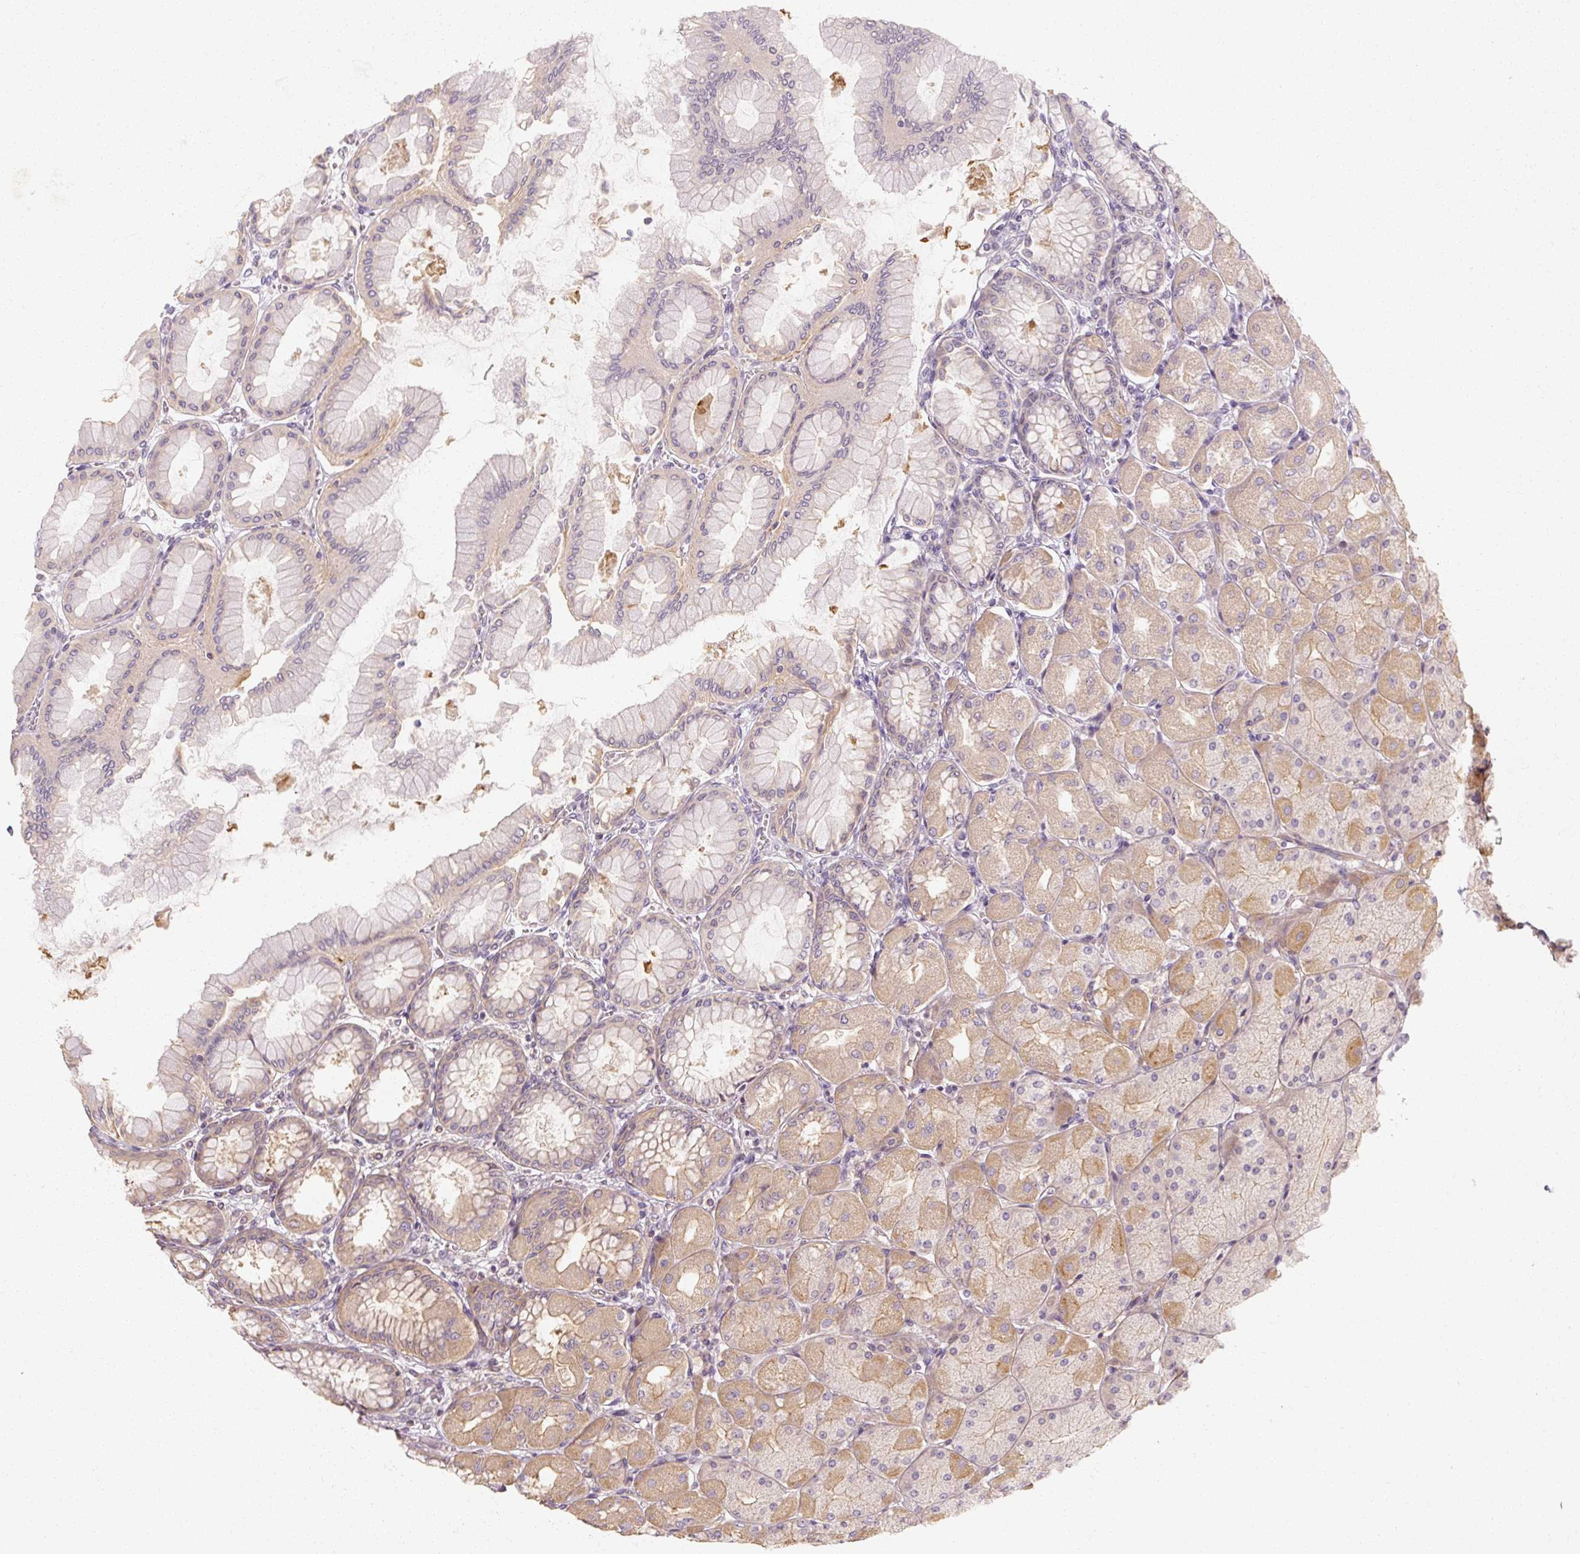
{"staining": {"intensity": "moderate", "quantity": "25%-75%", "location": "cytoplasmic/membranous"}, "tissue": "stomach", "cell_type": "Glandular cells", "image_type": "normal", "snomed": [{"axis": "morphology", "description": "Normal tissue, NOS"}, {"axis": "topography", "description": "Stomach, upper"}], "caption": "Protein staining shows moderate cytoplasmic/membranous positivity in approximately 25%-75% of glandular cells in normal stomach. The staining was performed using DAB (3,3'-diaminobenzidine), with brown indicating positive protein expression. Nuclei are stained blue with hematoxylin.", "gene": "RB1CC1", "patient": {"sex": "female", "age": 56}}